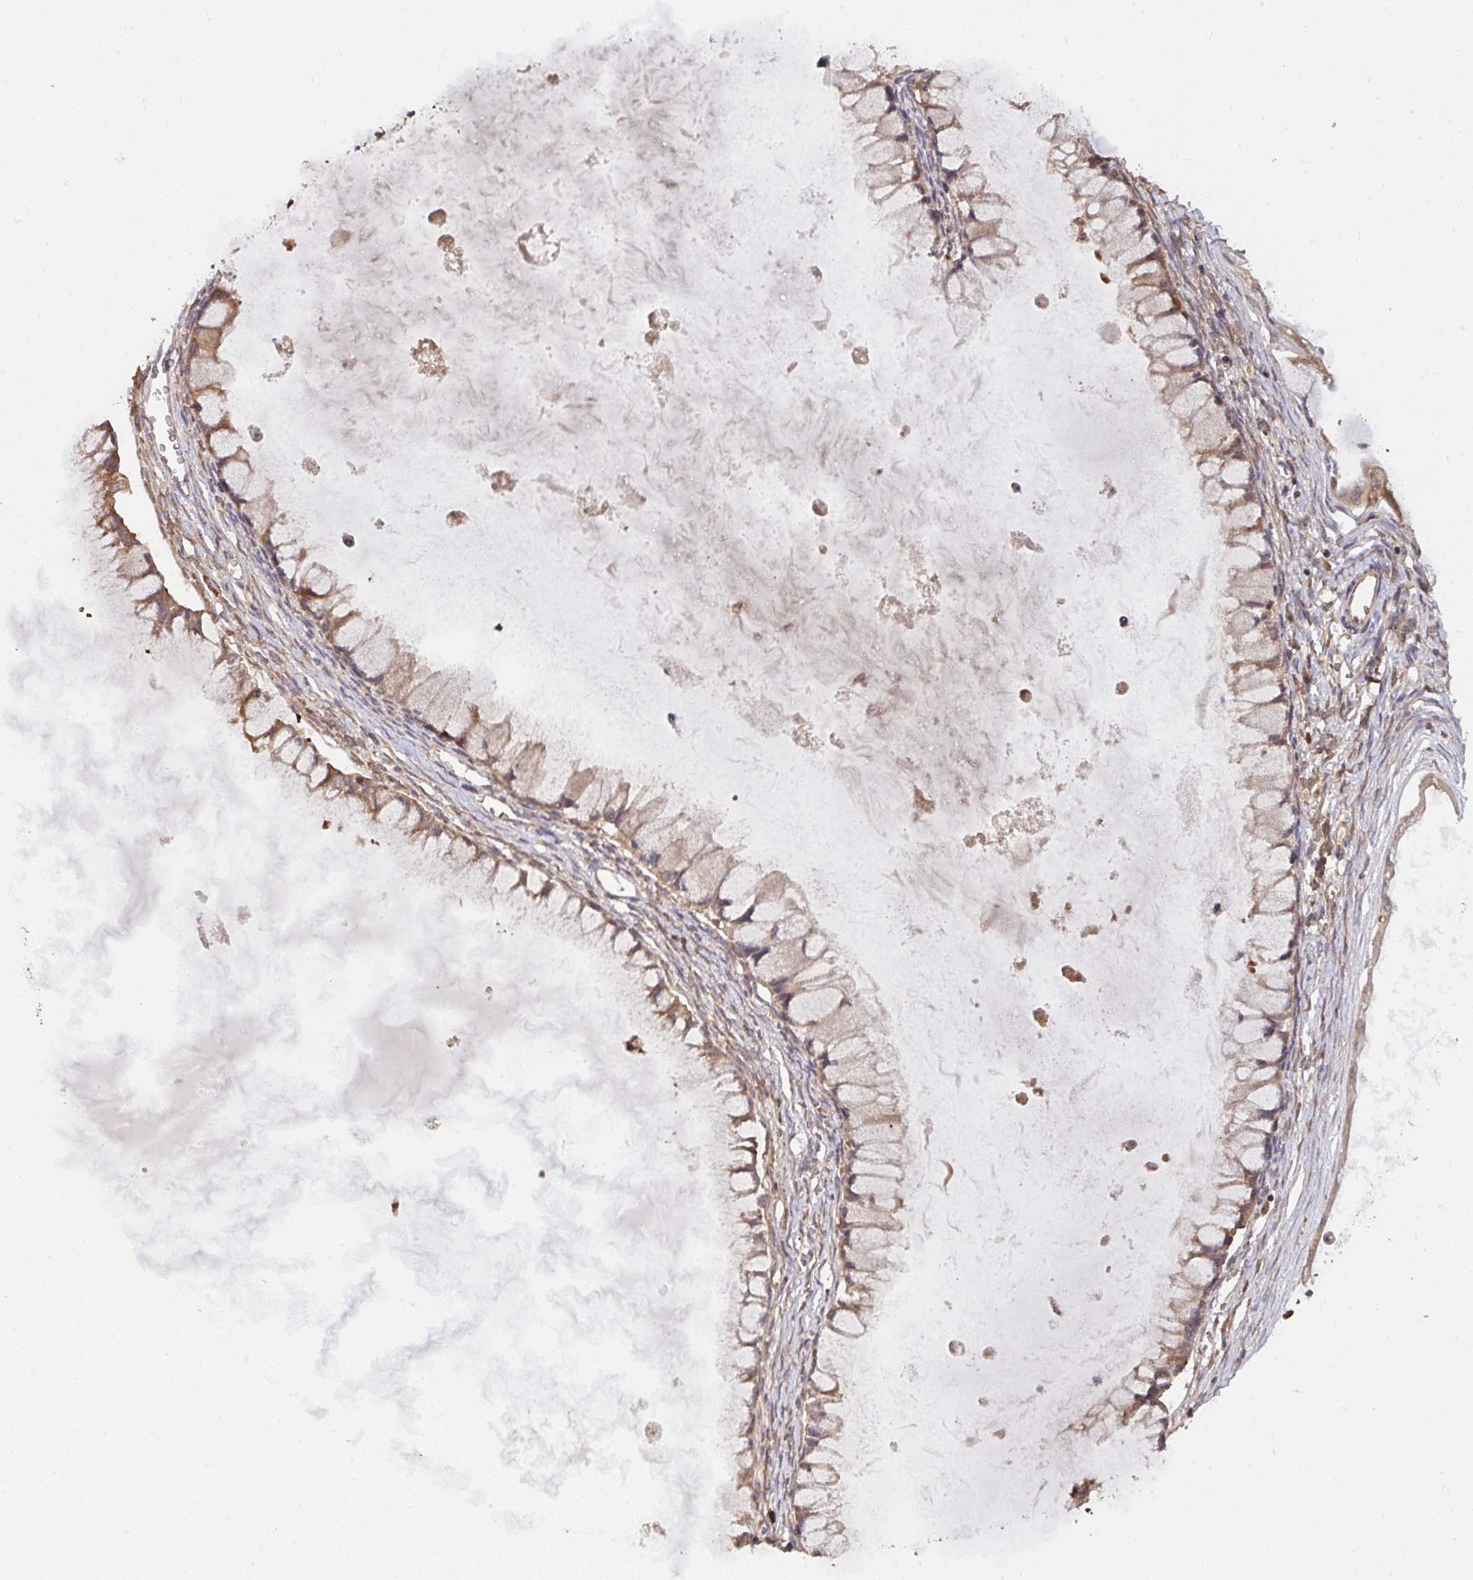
{"staining": {"intensity": "moderate", "quantity": ">75%", "location": "cytoplasmic/membranous"}, "tissue": "ovarian cancer", "cell_type": "Tumor cells", "image_type": "cancer", "snomed": [{"axis": "morphology", "description": "Cystadenocarcinoma, mucinous, NOS"}, {"axis": "topography", "description": "Ovary"}], "caption": "Immunohistochemistry (IHC) staining of ovarian cancer, which displays medium levels of moderate cytoplasmic/membranous staining in about >75% of tumor cells indicating moderate cytoplasmic/membranous protein positivity. The staining was performed using DAB (brown) for protein detection and nuclei were counterstained in hematoxylin (blue).", "gene": "C12orf57", "patient": {"sex": "female", "age": 34}}